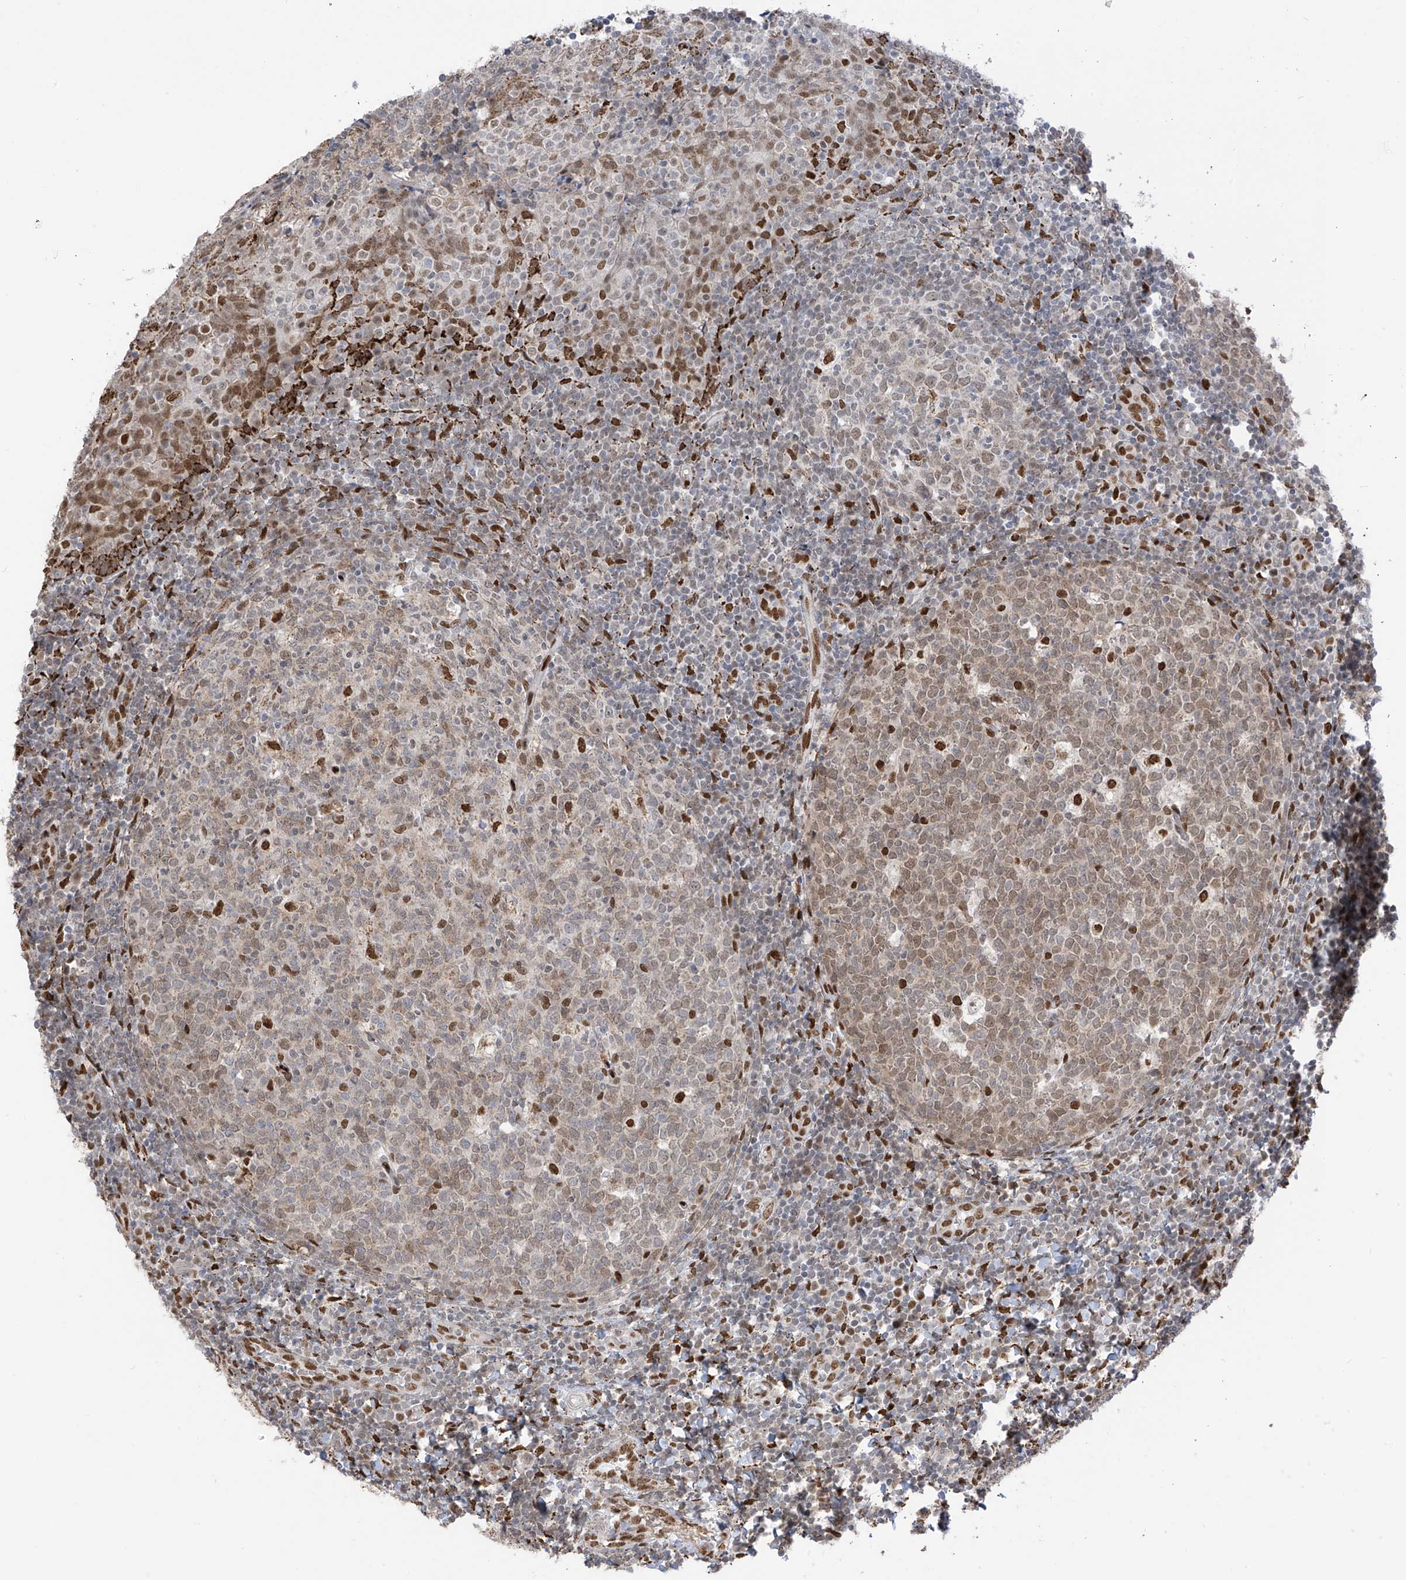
{"staining": {"intensity": "moderate", "quantity": "25%-75%", "location": "nuclear"}, "tissue": "tonsil", "cell_type": "Germinal center cells", "image_type": "normal", "snomed": [{"axis": "morphology", "description": "Normal tissue, NOS"}, {"axis": "topography", "description": "Tonsil"}], "caption": "Moderate nuclear protein positivity is identified in approximately 25%-75% of germinal center cells in tonsil.", "gene": "PM20D2", "patient": {"sex": "female", "age": 19}}